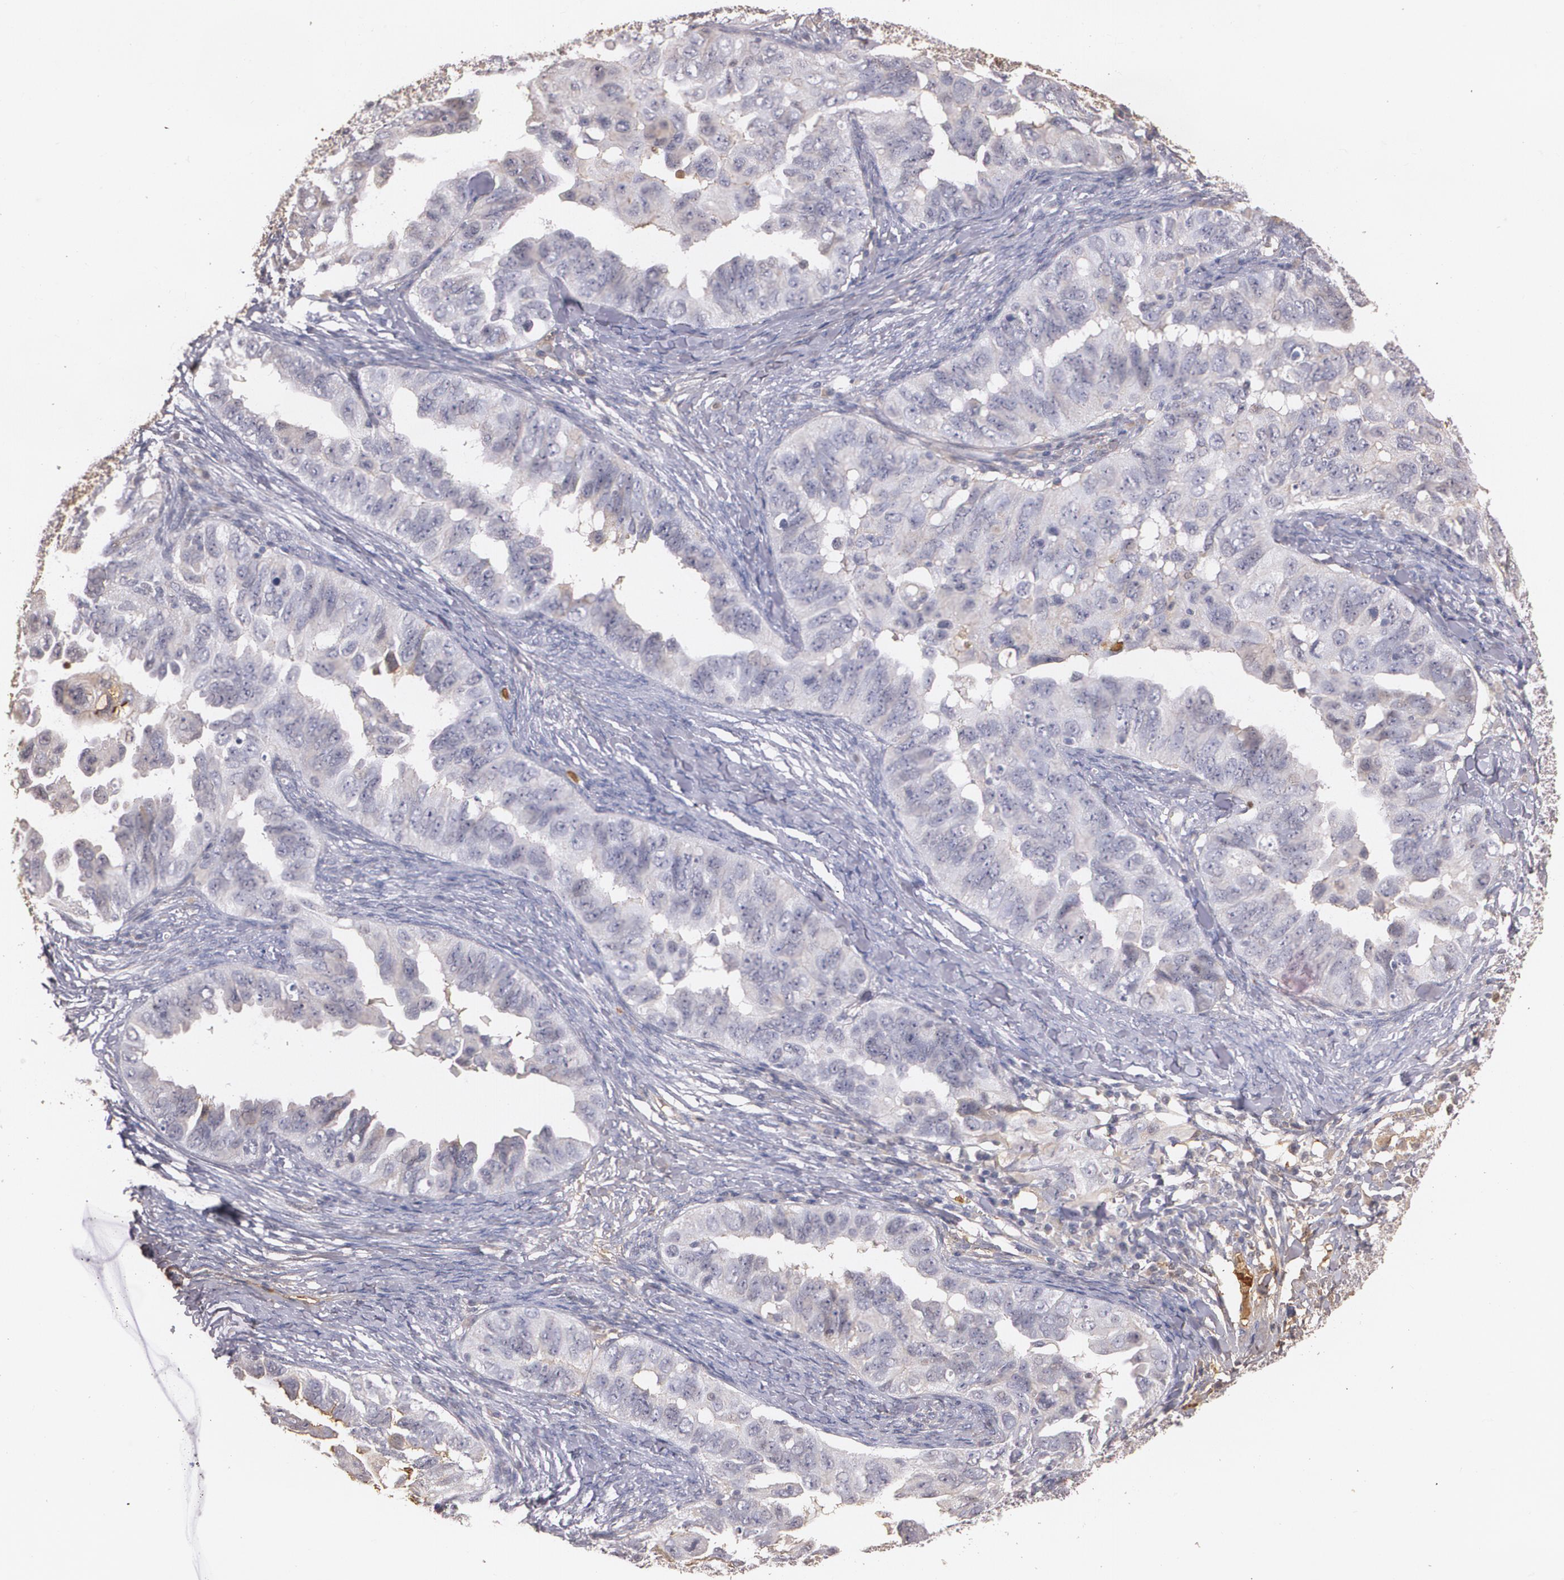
{"staining": {"intensity": "weak", "quantity": "<25%", "location": "cytoplasmic/membranous"}, "tissue": "ovarian cancer", "cell_type": "Tumor cells", "image_type": "cancer", "snomed": [{"axis": "morphology", "description": "Cystadenocarcinoma, serous, NOS"}, {"axis": "topography", "description": "Ovary"}], "caption": "This micrograph is of ovarian cancer stained with immunohistochemistry to label a protein in brown with the nuclei are counter-stained blue. There is no expression in tumor cells. The staining was performed using DAB (3,3'-diaminobenzidine) to visualize the protein expression in brown, while the nuclei were stained in blue with hematoxylin (Magnification: 20x).", "gene": "PTS", "patient": {"sex": "female", "age": 82}}